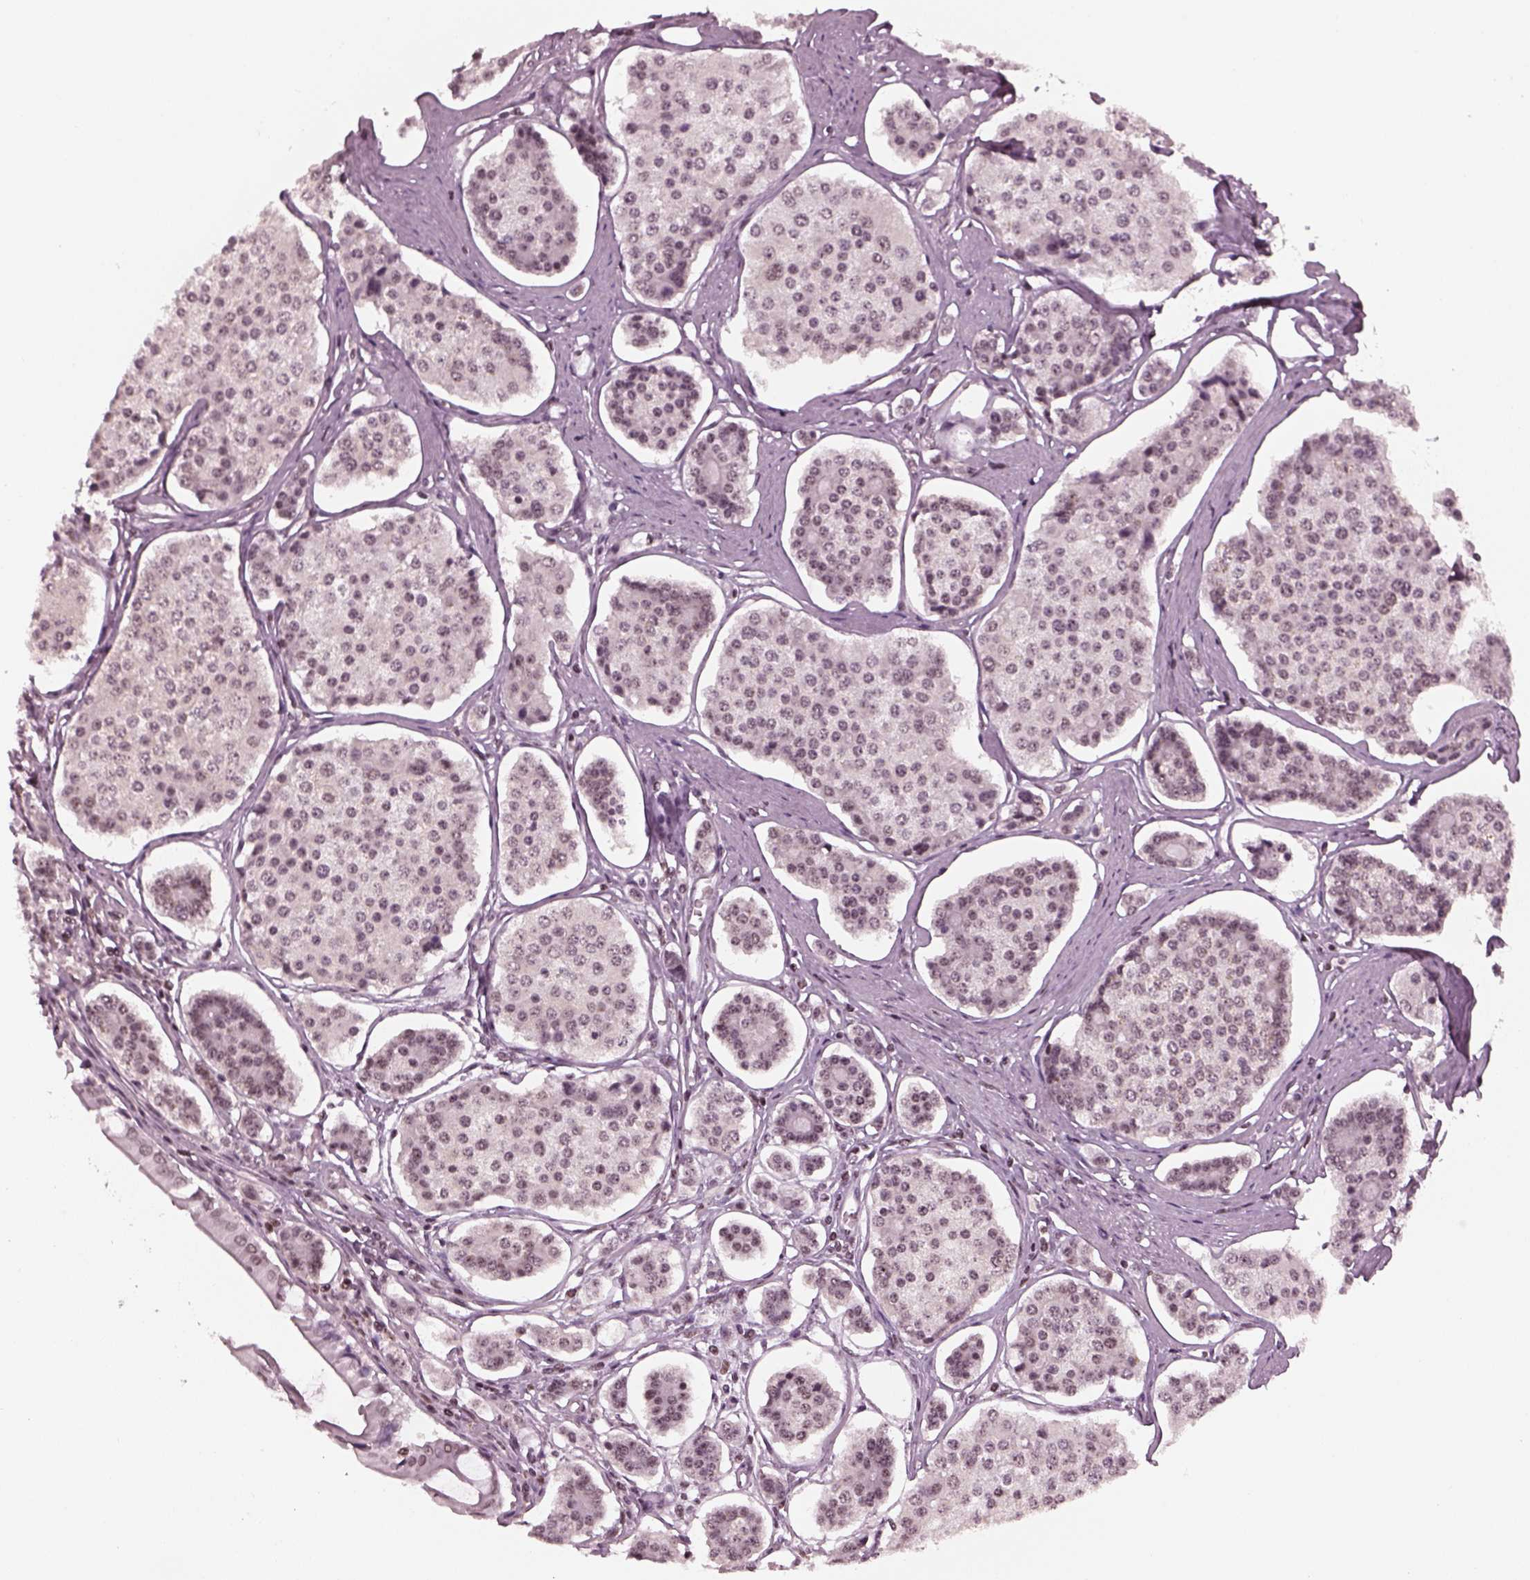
{"staining": {"intensity": "negative", "quantity": "none", "location": "none"}, "tissue": "carcinoid", "cell_type": "Tumor cells", "image_type": "cancer", "snomed": [{"axis": "morphology", "description": "Carcinoid, malignant, NOS"}, {"axis": "topography", "description": "Small intestine"}], "caption": "DAB immunohistochemical staining of carcinoid exhibits no significant staining in tumor cells.", "gene": "RUVBL2", "patient": {"sex": "female", "age": 65}}